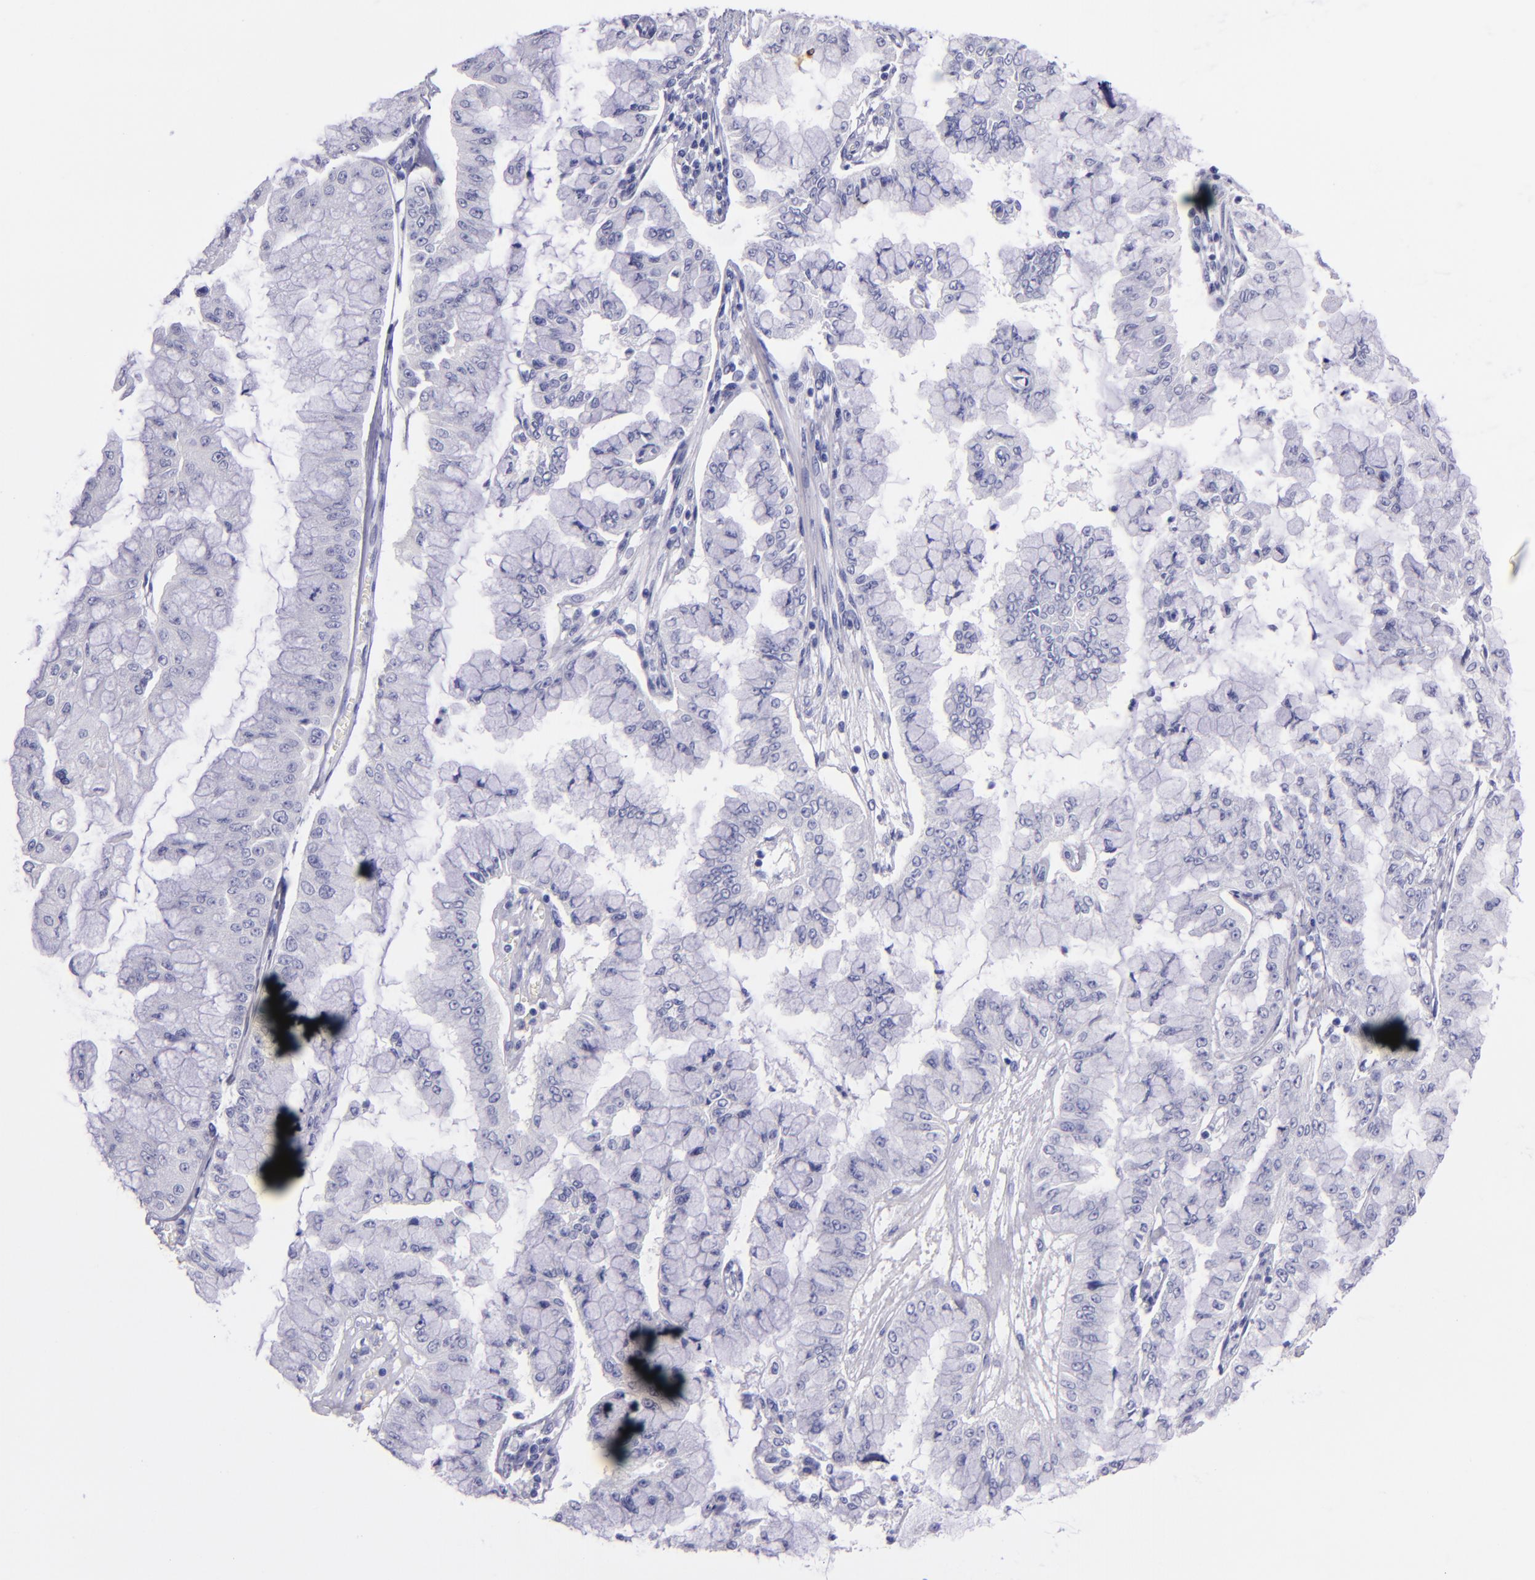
{"staining": {"intensity": "negative", "quantity": "none", "location": "none"}, "tissue": "liver cancer", "cell_type": "Tumor cells", "image_type": "cancer", "snomed": [{"axis": "morphology", "description": "Cholangiocarcinoma"}, {"axis": "topography", "description": "Liver"}], "caption": "High magnification brightfield microscopy of liver cholangiocarcinoma stained with DAB (brown) and counterstained with hematoxylin (blue): tumor cells show no significant expression.", "gene": "TNNT3", "patient": {"sex": "female", "age": 79}}